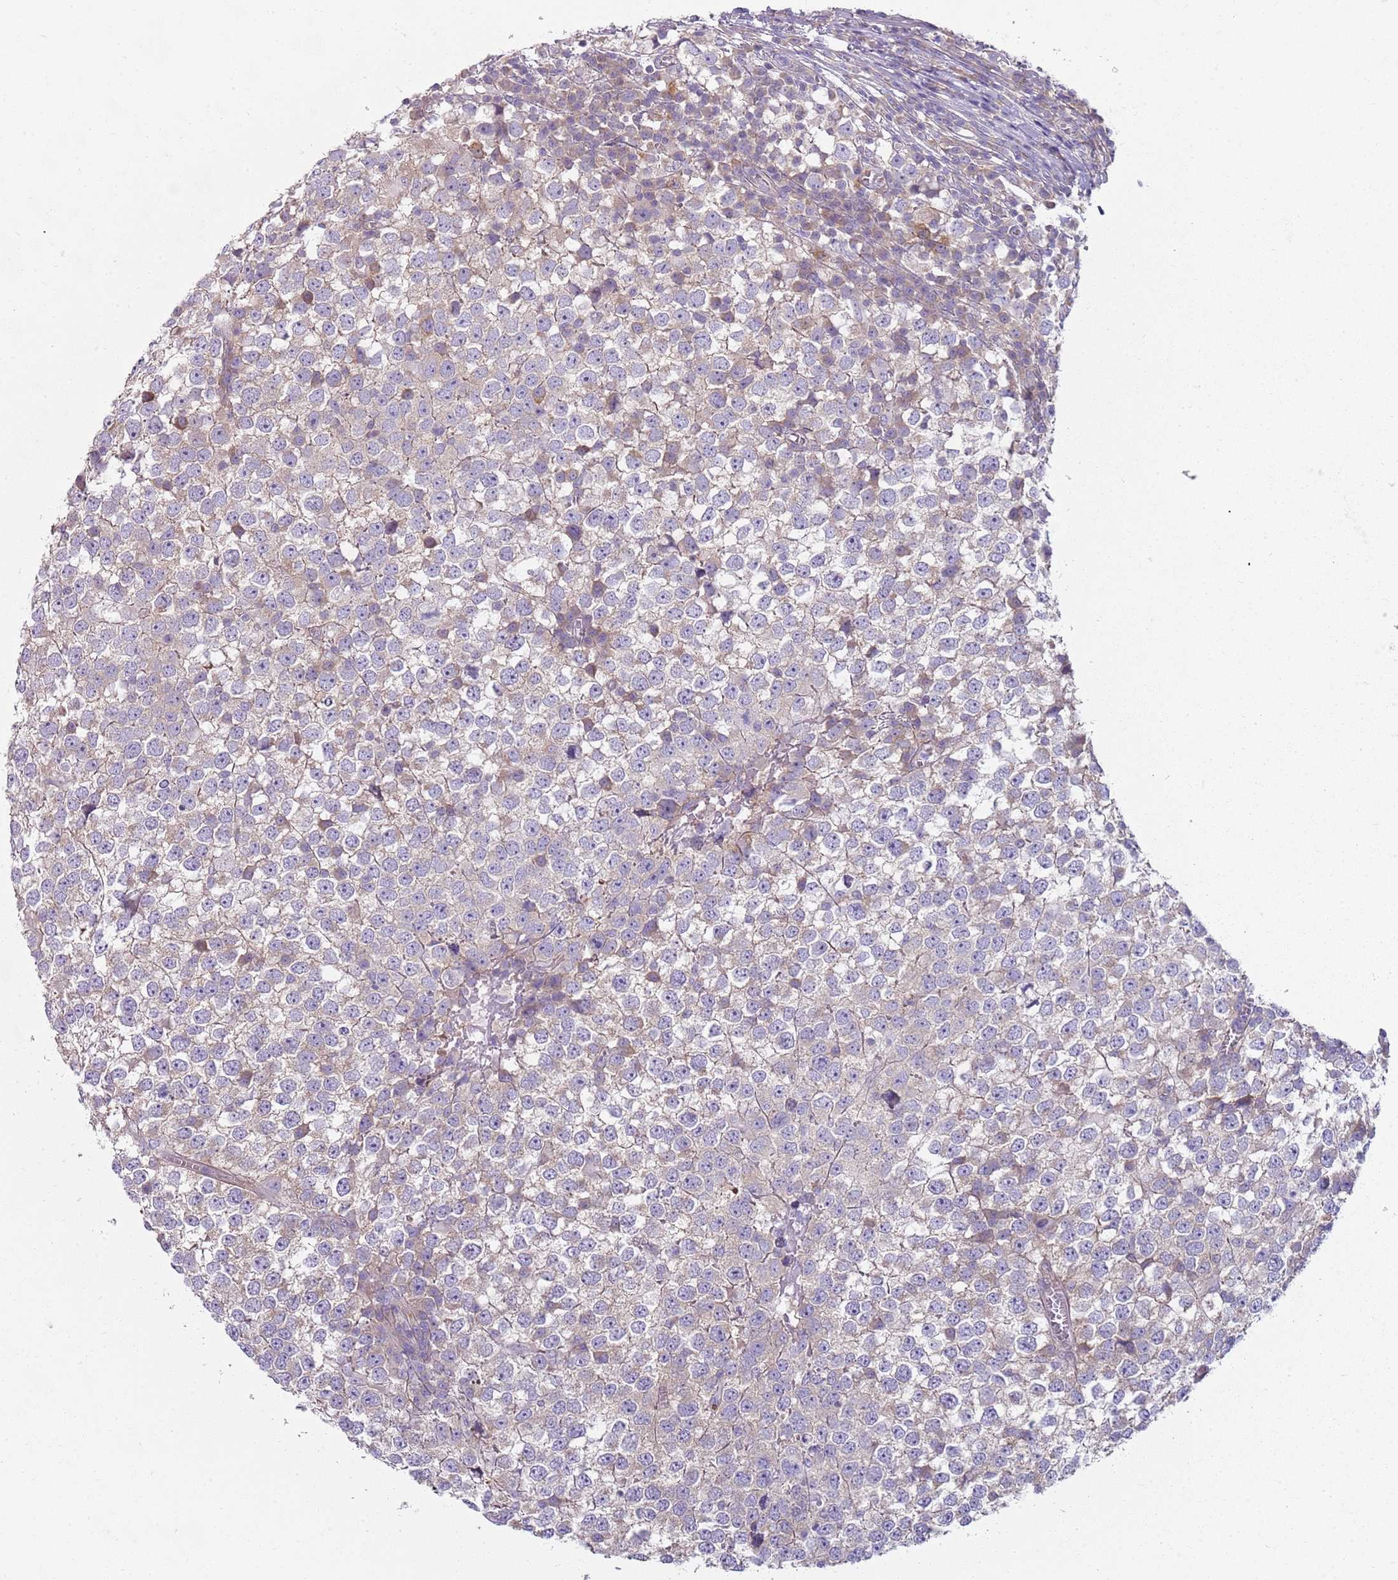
{"staining": {"intensity": "weak", "quantity": "<25%", "location": "cytoplasmic/membranous"}, "tissue": "testis cancer", "cell_type": "Tumor cells", "image_type": "cancer", "snomed": [{"axis": "morphology", "description": "Seminoma, NOS"}, {"axis": "topography", "description": "Testis"}], "caption": "Micrograph shows no significant protein expression in tumor cells of testis cancer (seminoma). The staining is performed using DAB brown chromogen with nuclei counter-stained in using hematoxylin.", "gene": "SLC26A6", "patient": {"sex": "male", "age": 65}}